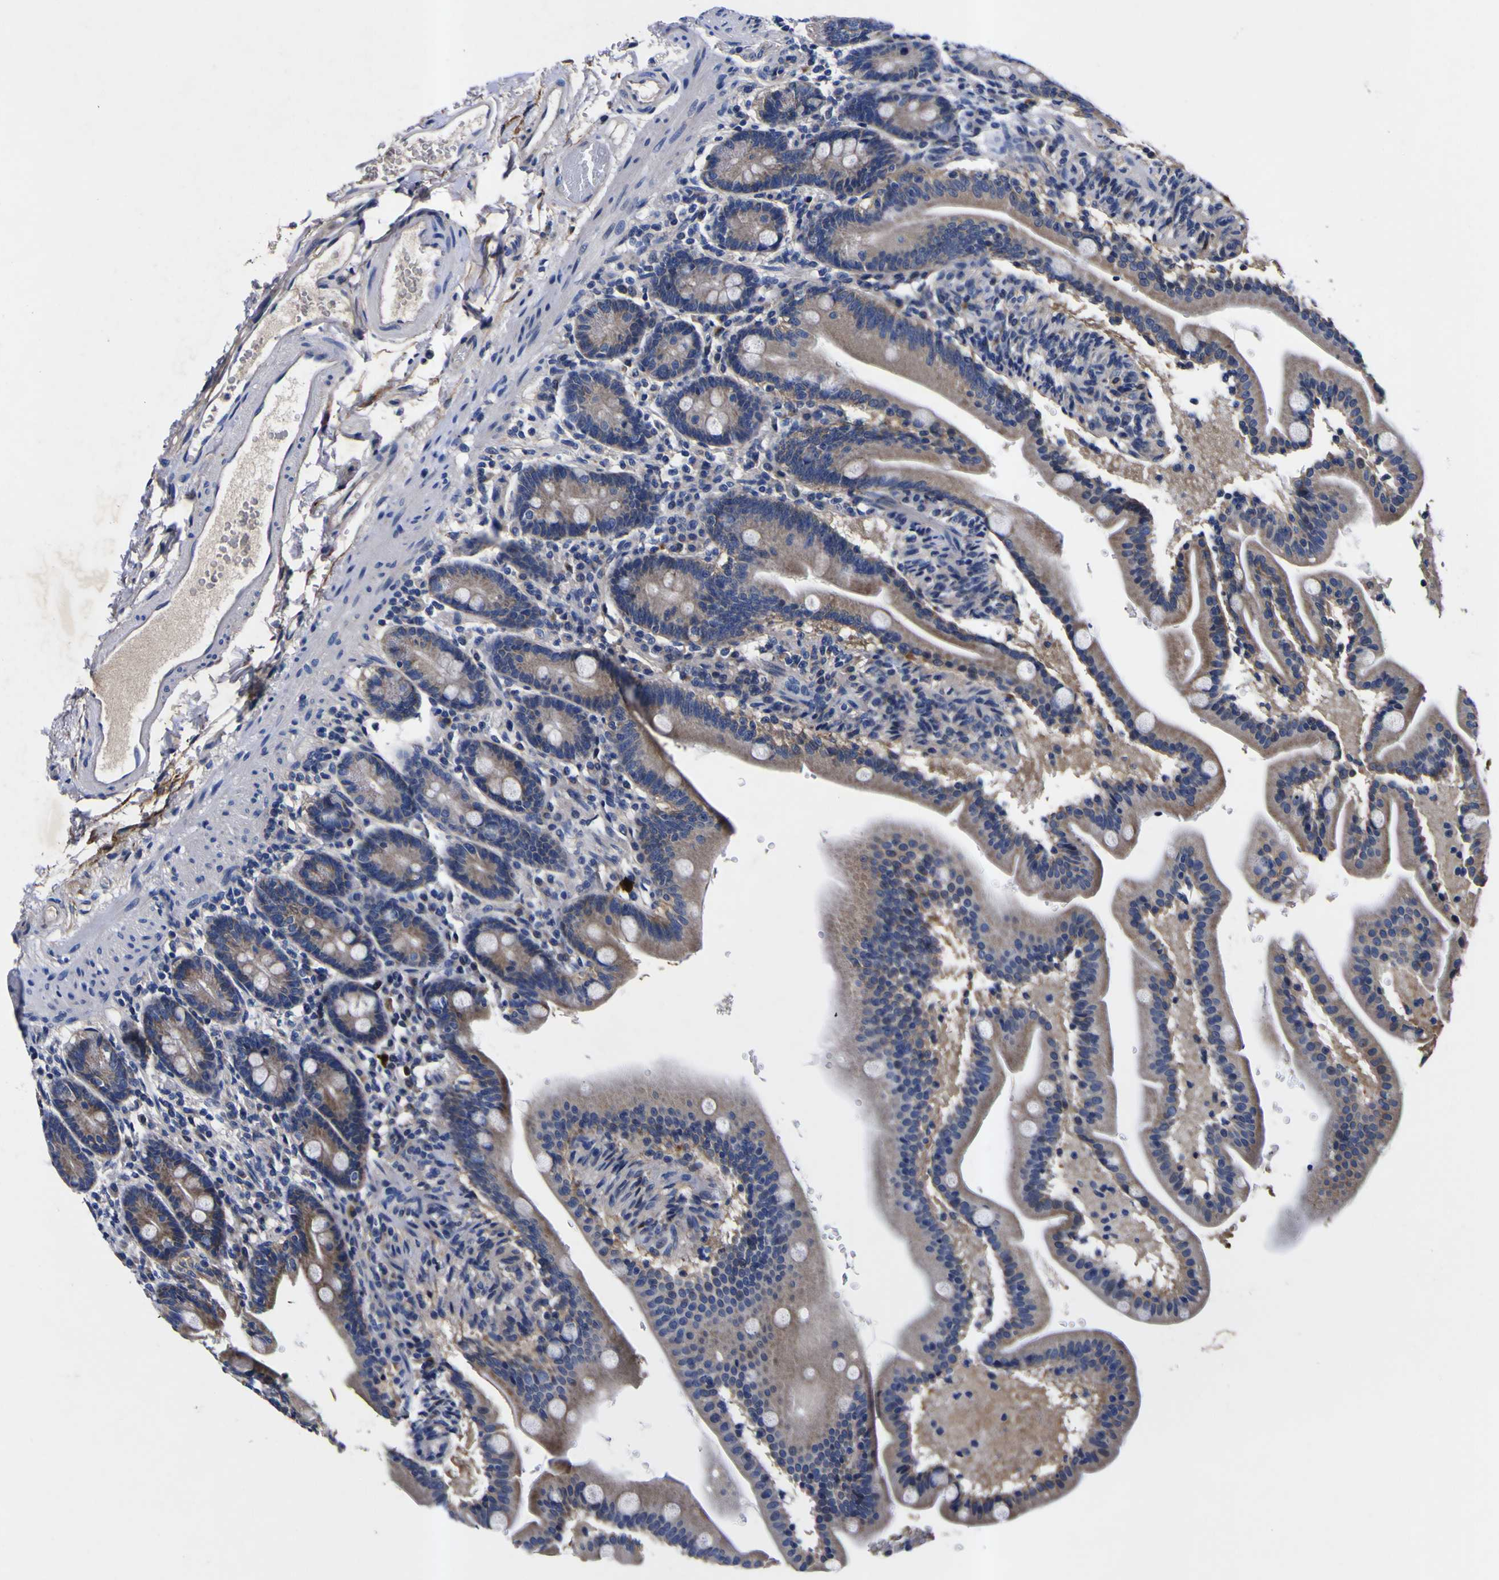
{"staining": {"intensity": "moderate", "quantity": "25%-75%", "location": "cytoplasmic/membranous"}, "tissue": "duodenum", "cell_type": "Glandular cells", "image_type": "normal", "snomed": [{"axis": "morphology", "description": "Normal tissue, NOS"}, {"axis": "topography", "description": "Duodenum"}], "caption": "Immunohistochemistry histopathology image of unremarkable human duodenum stained for a protein (brown), which reveals medium levels of moderate cytoplasmic/membranous expression in approximately 25%-75% of glandular cells.", "gene": "VASN", "patient": {"sex": "male", "age": 54}}